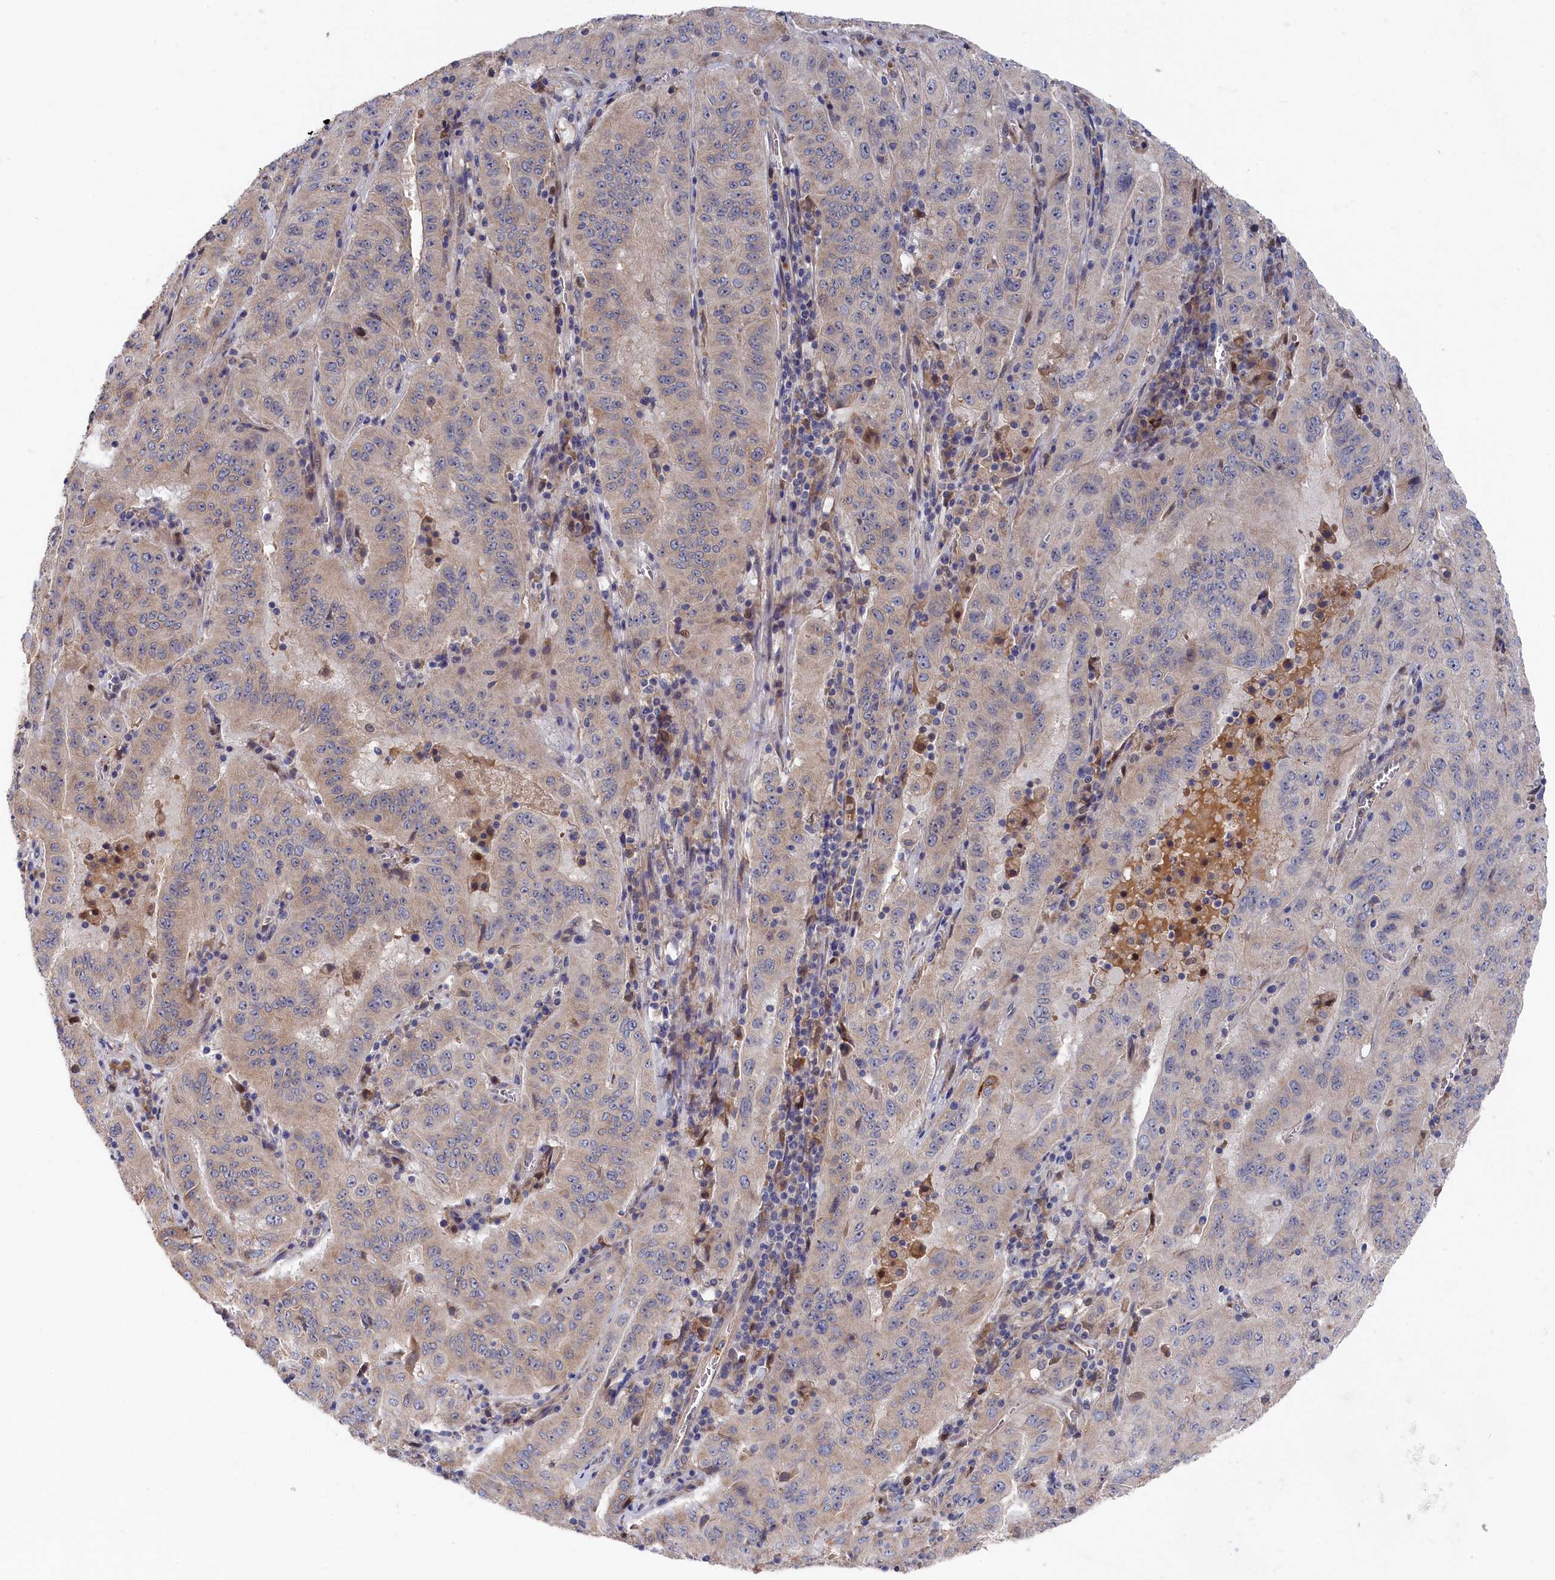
{"staining": {"intensity": "weak", "quantity": "25%-75%", "location": "cytoplasmic/membranous"}, "tissue": "pancreatic cancer", "cell_type": "Tumor cells", "image_type": "cancer", "snomed": [{"axis": "morphology", "description": "Adenocarcinoma, NOS"}, {"axis": "topography", "description": "Pancreas"}], "caption": "Brown immunohistochemical staining in adenocarcinoma (pancreatic) exhibits weak cytoplasmic/membranous expression in approximately 25%-75% of tumor cells. The protein is shown in brown color, while the nuclei are stained blue.", "gene": "CYB5D2", "patient": {"sex": "male", "age": 63}}